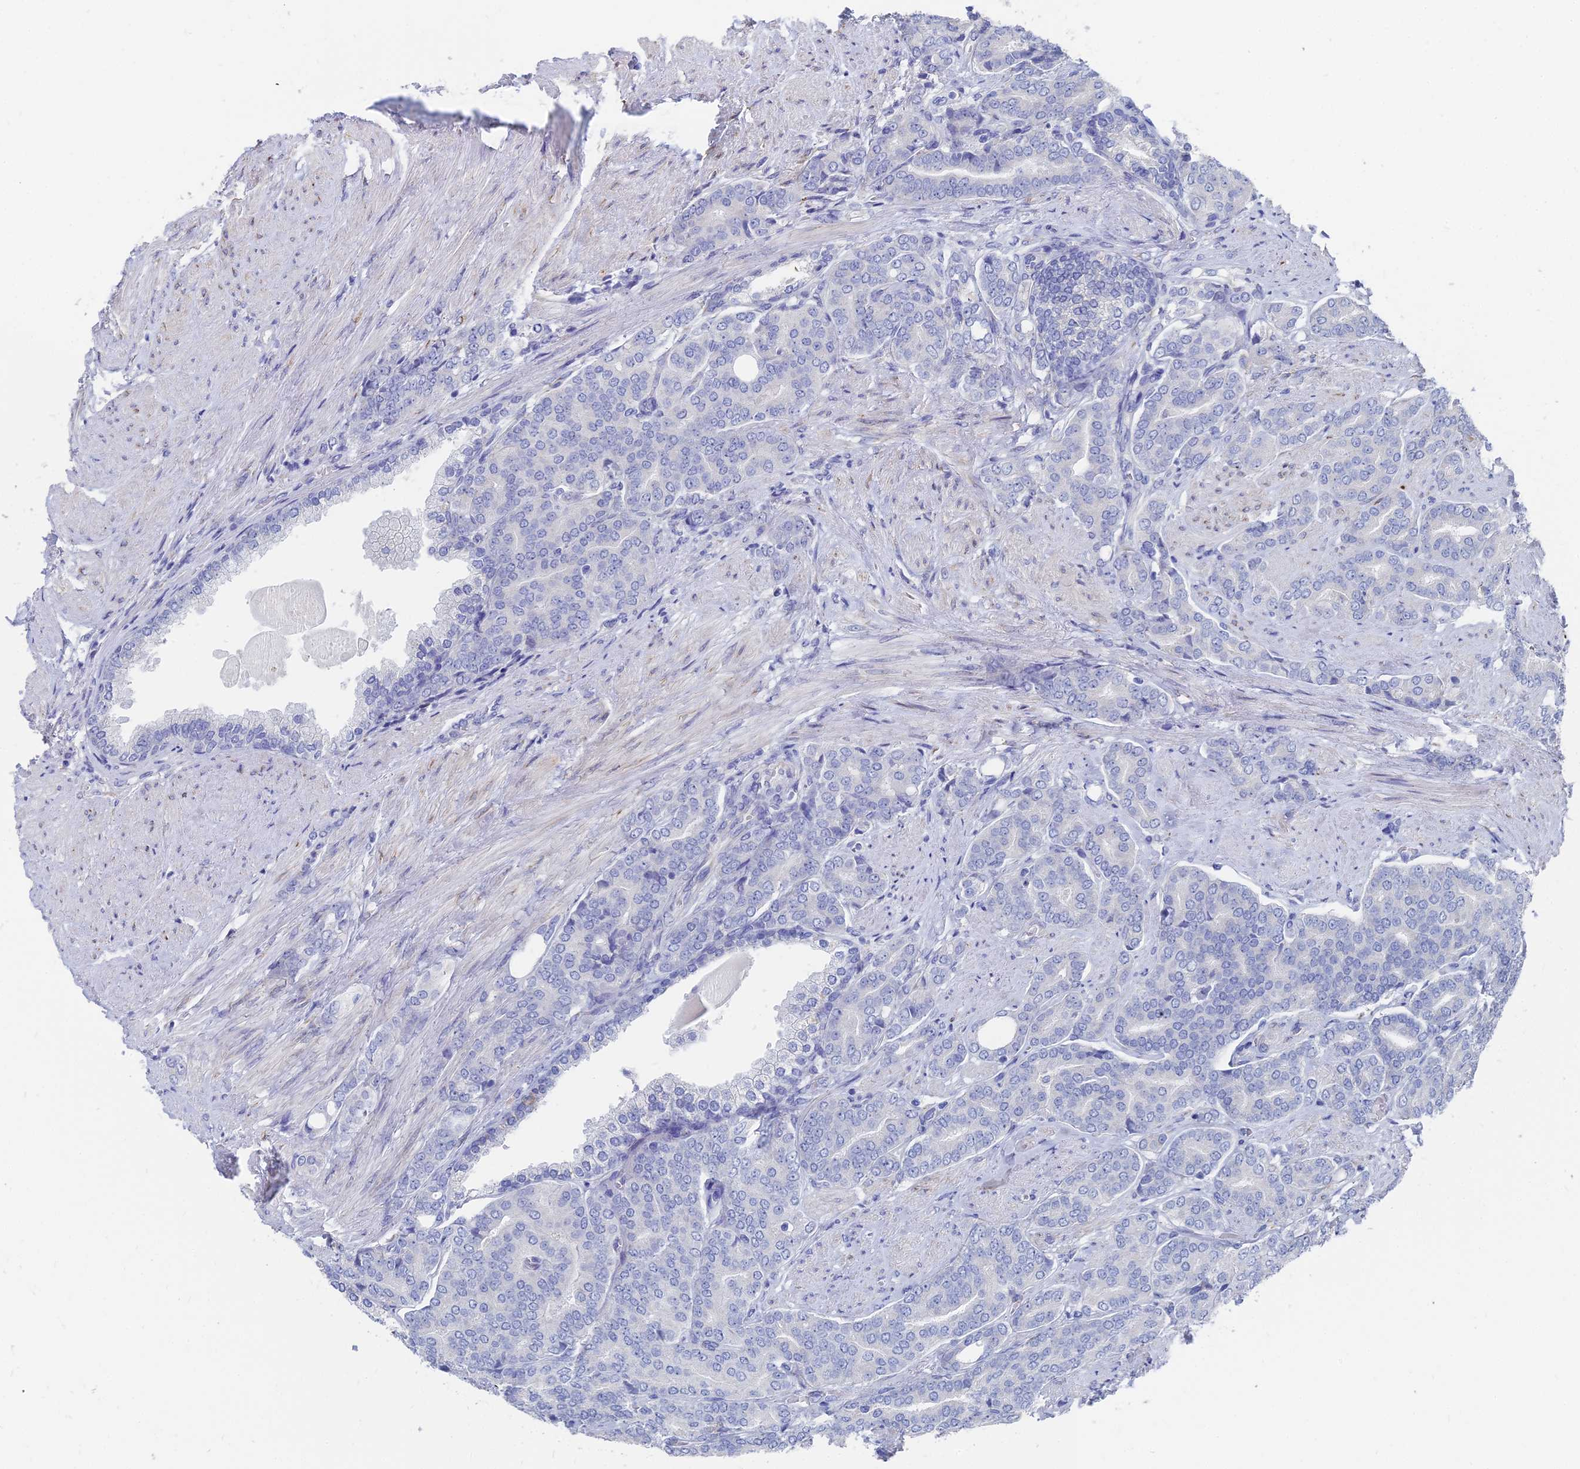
{"staining": {"intensity": "negative", "quantity": "none", "location": "none"}, "tissue": "prostate cancer", "cell_type": "Tumor cells", "image_type": "cancer", "snomed": [{"axis": "morphology", "description": "Adenocarcinoma, High grade"}, {"axis": "topography", "description": "Prostate"}], "caption": "Immunohistochemistry photomicrograph of neoplastic tissue: adenocarcinoma (high-grade) (prostate) stained with DAB (3,3'-diaminobenzidine) exhibits no significant protein positivity in tumor cells. (Immunohistochemistry (ihc), brightfield microscopy, high magnification).", "gene": "TNNT3", "patient": {"sex": "male", "age": 67}}